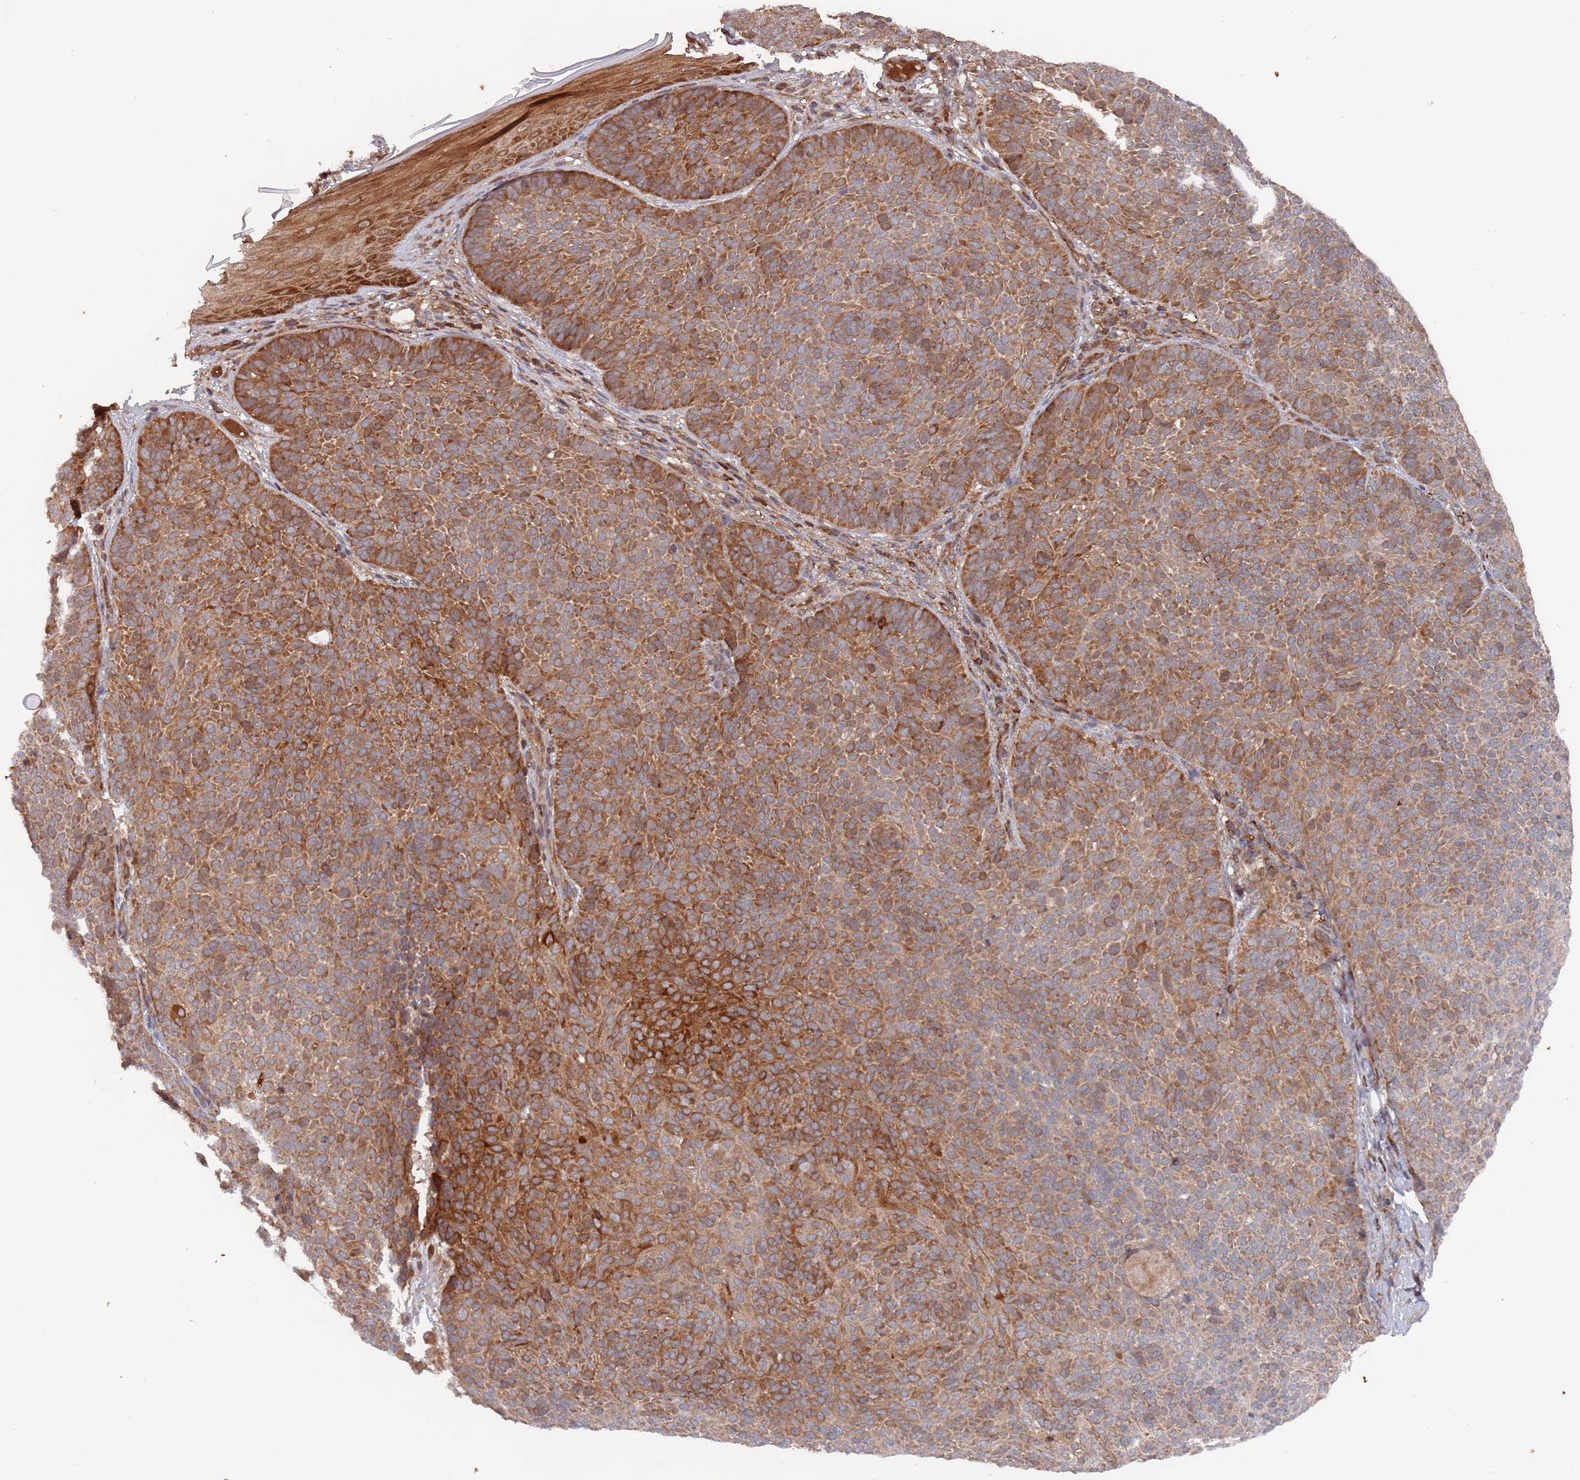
{"staining": {"intensity": "moderate", "quantity": ">75%", "location": "cytoplasmic/membranous"}, "tissue": "skin cancer", "cell_type": "Tumor cells", "image_type": "cancer", "snomed": [{"axis": "morphology", "description": "Basal cell carcinoma"}, {"axis": "topography", "description": "Skin"}], "caption": "Protein analysis of skin basal cell carcinoma tissue reveals moderate cytoplasmic/membranous positivity in about >75% of tumor cells.", "gene": "DDX60", "patient": {"sex": "male", "age": 85}}